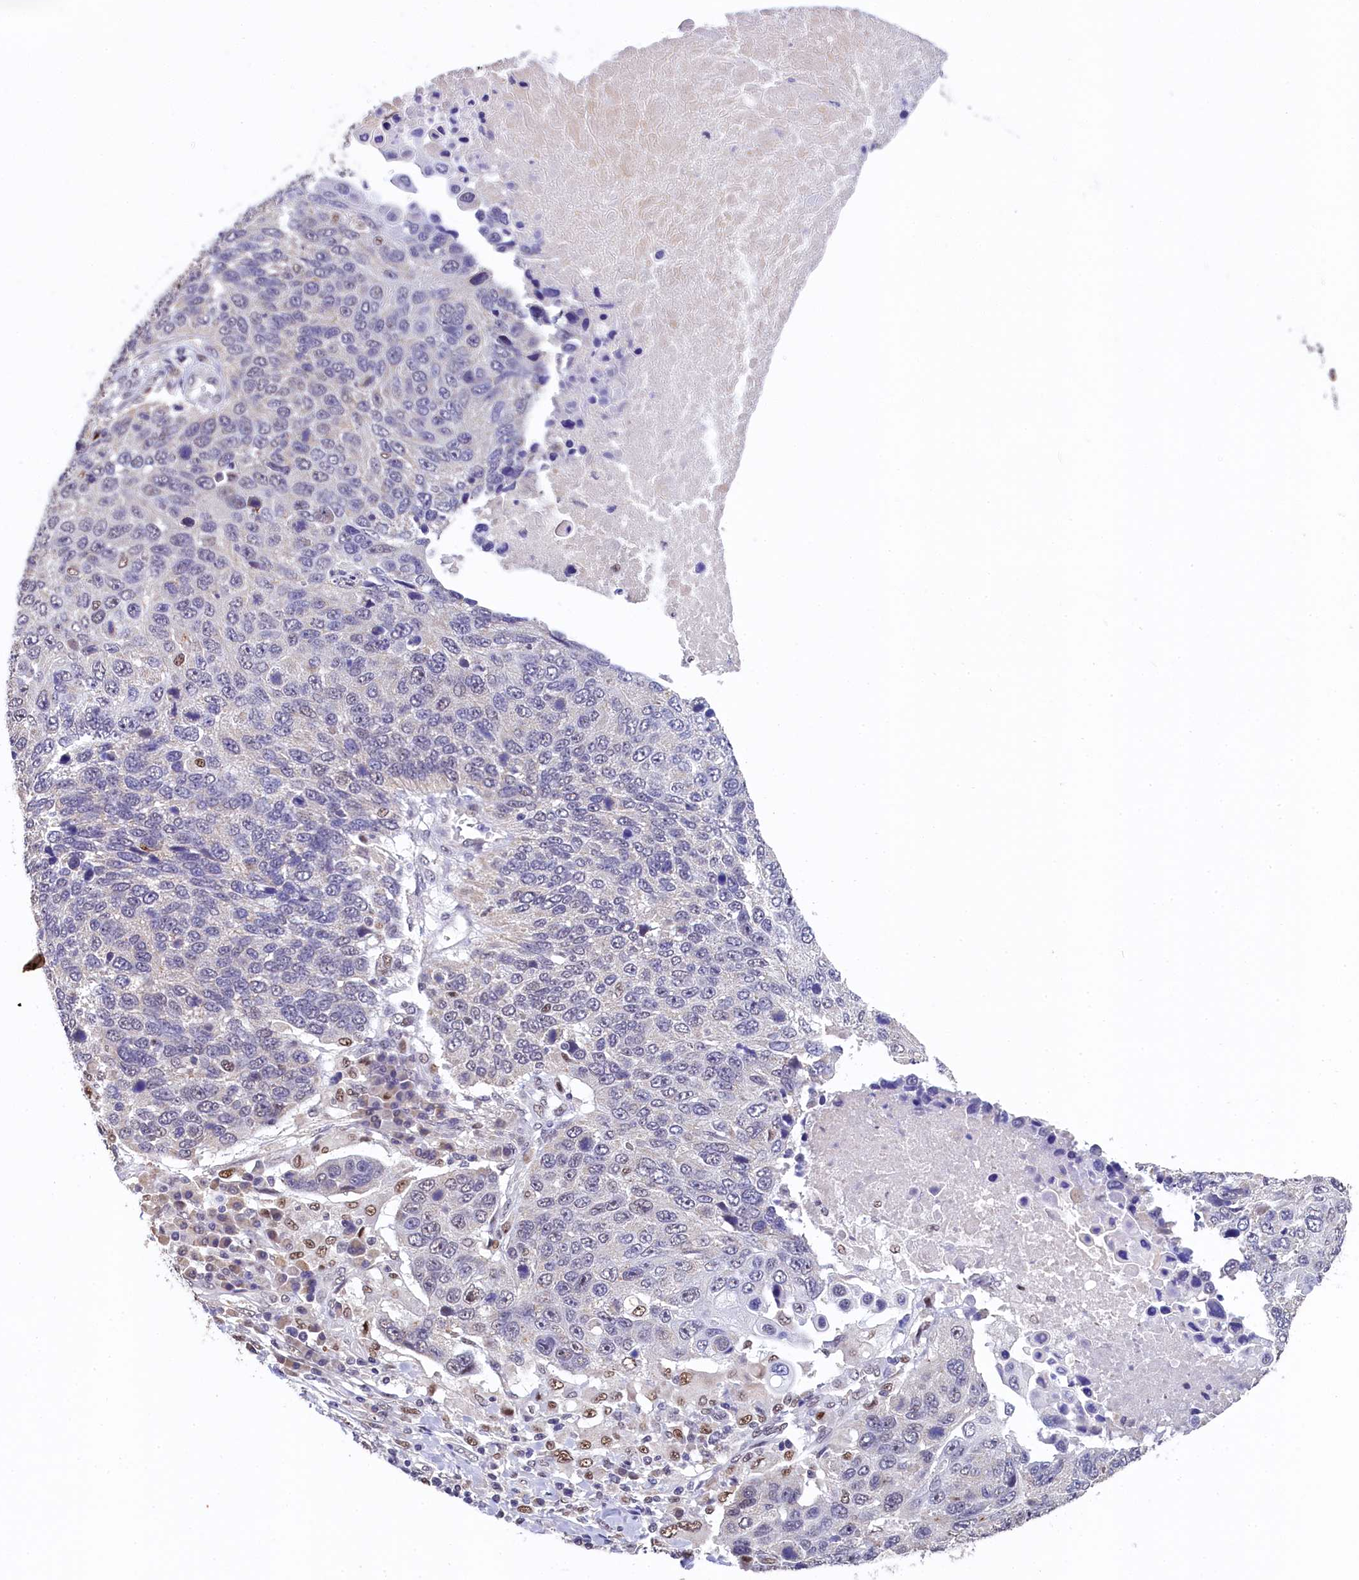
{"staining": {"intensity": "negative", "quantity": "none", "location": "none"}, "tissue": "lung cancer", "cell_type": "Tumor cells", "image_type": "cancer", "snomed": [{"axis": "morphology", "description": "Normal tissue, NOS"}, {"axis": "morphology", "description": "Squamous cell carcinoma, NOS"}, {"axis": "topography", "description": "Lymph node"}, {"axis": "topography", "description": "Lung"}], "caption": "Protein analysis of lung cancer displays no significant staining in tumor cells.", "gene": "HECTD4", "patient": {"sex": "male", "age": 66}}